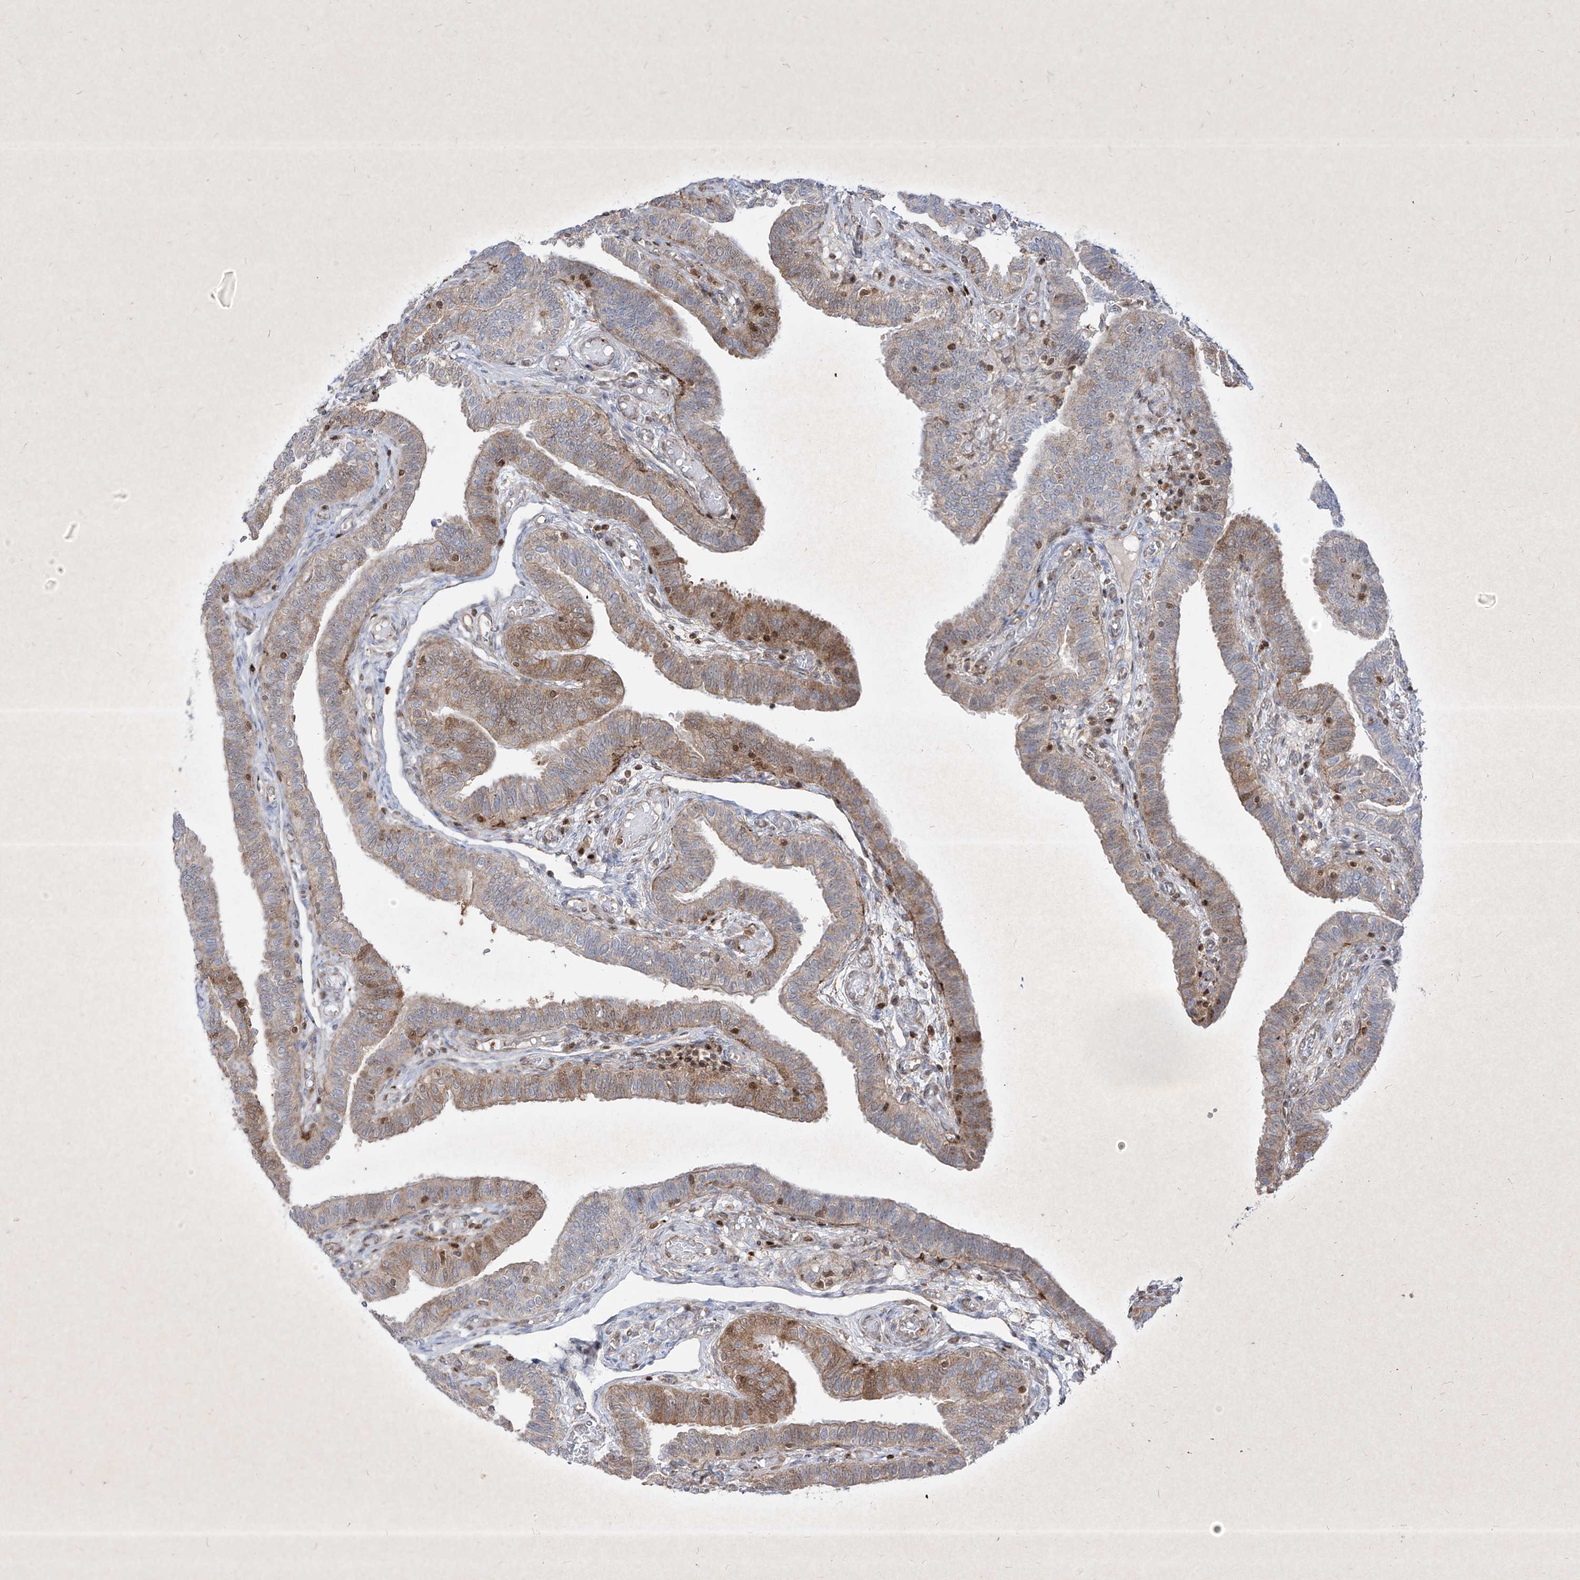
{"staining": {"intensity": "moderate", "quantity": "25%-75%", "location": "cytoplasmic/membranous,nuclear"}, "tissue": "fallopian tube", "cell_type": "Glandular cells", "image_type": "normal", "snomed": [{"axis": "morphology", "description": "Normal tissue, NOS"}, {"axis": "topography", "description": "Fallopian tube"}], "caption": "IHC histopathology image of benign human fallopian tube stained for a protein (brown), which demonstrates medium levels of moderate cytoplasmic/membranous,nuclear positivity in about 25%-75% of glandular cells.", "gene": "PSMB10", "patient": {"sex": "female", "age": 39}}